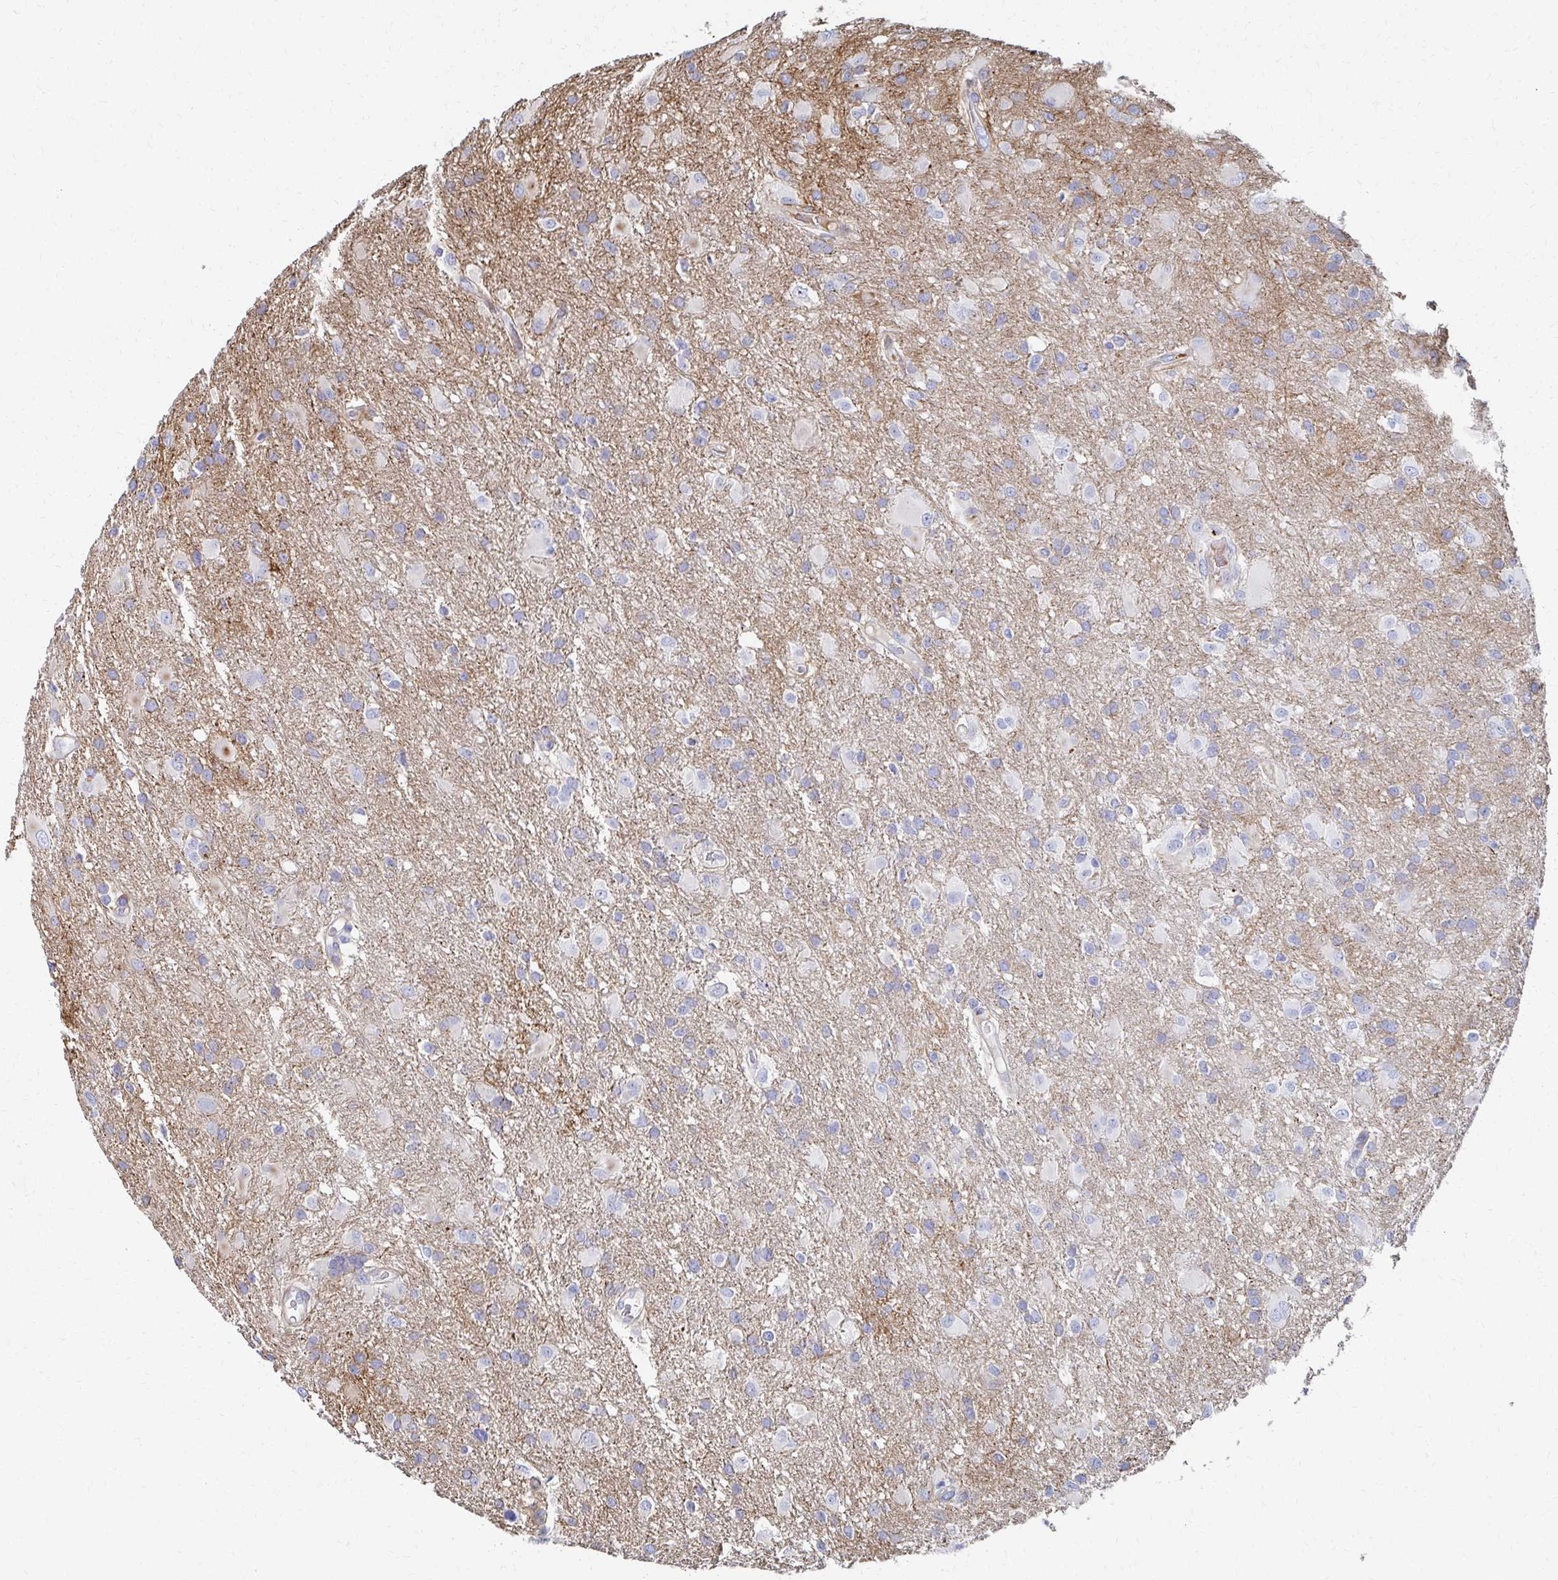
{"staining": {"intensity": "negative", "quantity": "none", "location": "none"}, "tissue": "glioma", "cell_type": "Tumor cells", "image_type": "cancer", "snomed": [{"axis": "morphology", "description": "Glioma, malignant, High grade"}, {"axis": "topography", "description": "Brain"}], "caption": "A high-resolution histopathology image shows immunohistochemistry staining of malignant glioma (high-grade), which displays no significant expression in tumor cells.", "gene": "MAN1A1", "patient": {"sex": "male", "age": 53}}